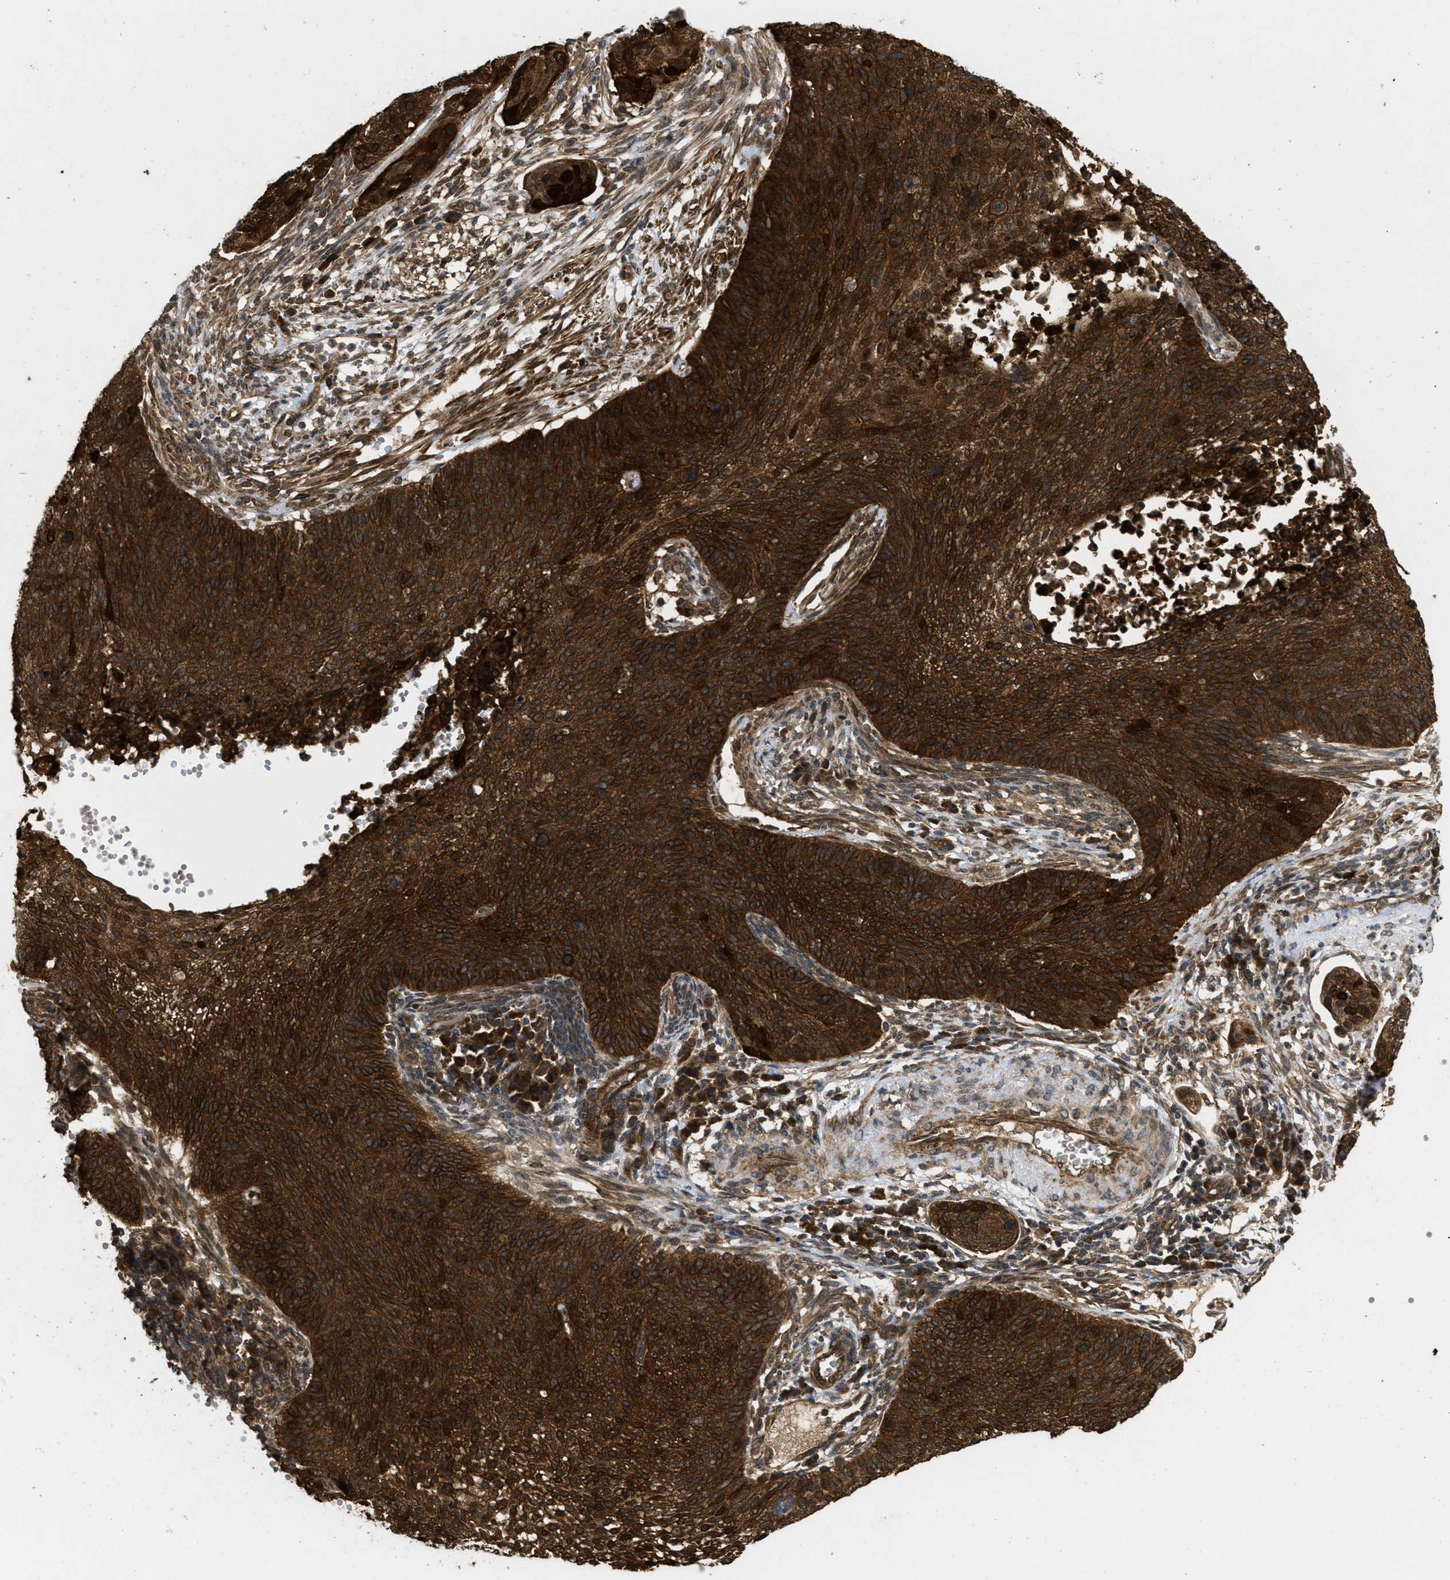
{"staining": {"intensity": "strong", "quantity": ">75%", "location": "cytoplasmic/membranous,nuclear"}, "tissue": "cervical cancer", "cell_type": "Tumor cells", "image_type": "cancer", "snomed": [{"axis": "morphology", "description": "Squamous cell carcinoma, NOS"}, {"axis": "topography", "description": "Cervix"}], "caption": "An IHC micrograph of neoplastic tissue is shown. Protein staining in brown labels strong cytoplasmic/membranous and nuclear positivity in cervical squamous cell carcinoma within tumor cells. Nuclei are stained in blue.", "gene": "FZD6", "patient": {"sex": "female", "age": 70}}